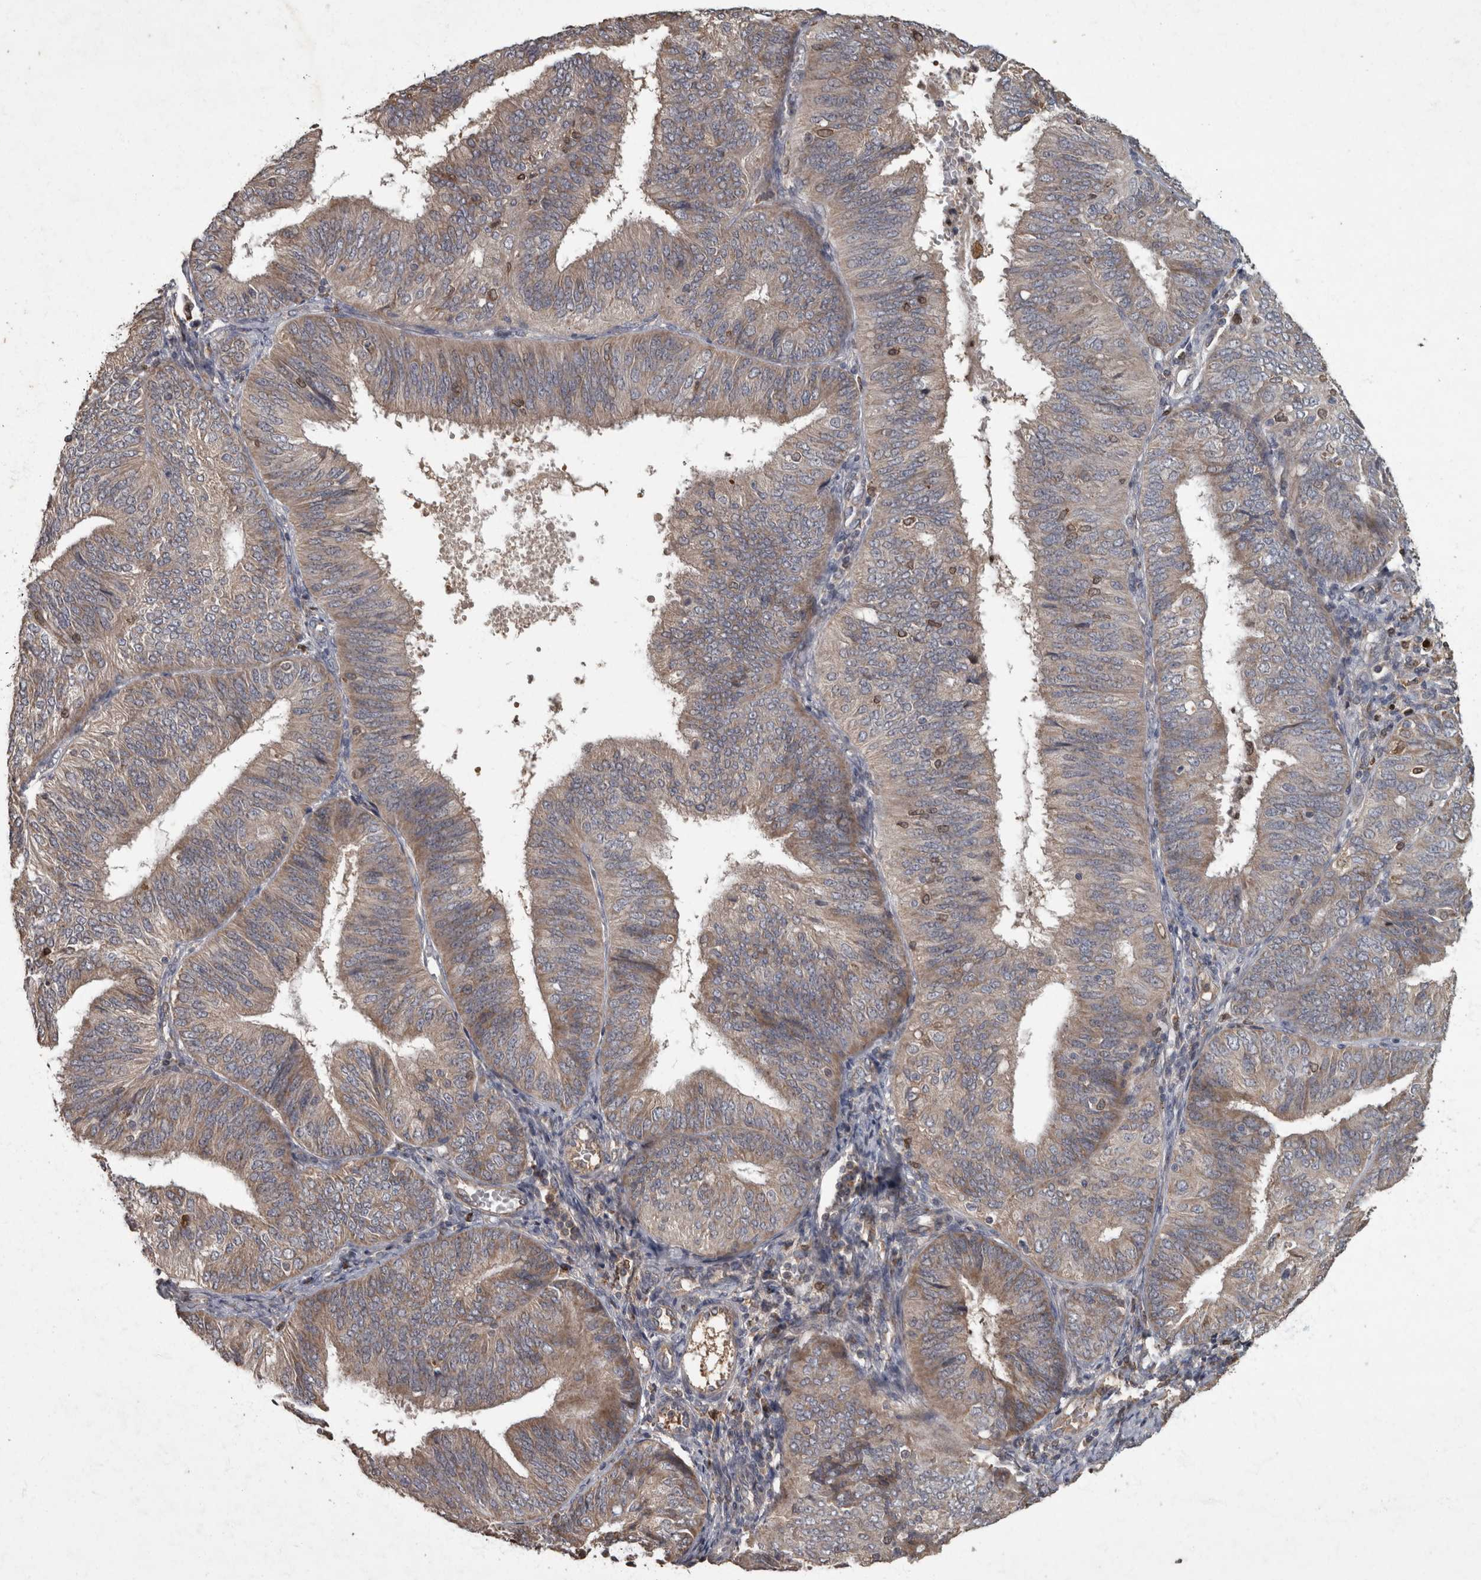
{"staining": {"intensity": "weak", "quantity": "25%-75%", "location": "cytoplasmic/membranous"}, "tissue": "endometrial cancer", "cell_type": "Tumor cells", "image_type": "cancer", "snomed": [{"axis": "morphology", "description": "Adenocarcinoma, NOS"}, {"axis": "topography", "description": "Endometrium"}], "caption": "Immunohistochemistry (IHC) photomicrograph of neoplastic tissue: human endometrial adenocarcinoma stained using immunohistochemistry (IHC) exhibits low levels of weak protein expression localized specifically in the cytoplasmic/membranous of tumor cells, appearing as a cytoplasmic/membranous brown color.", "gene": "PPP1R3C", "patient": {"sex": "female", "age": 58}}